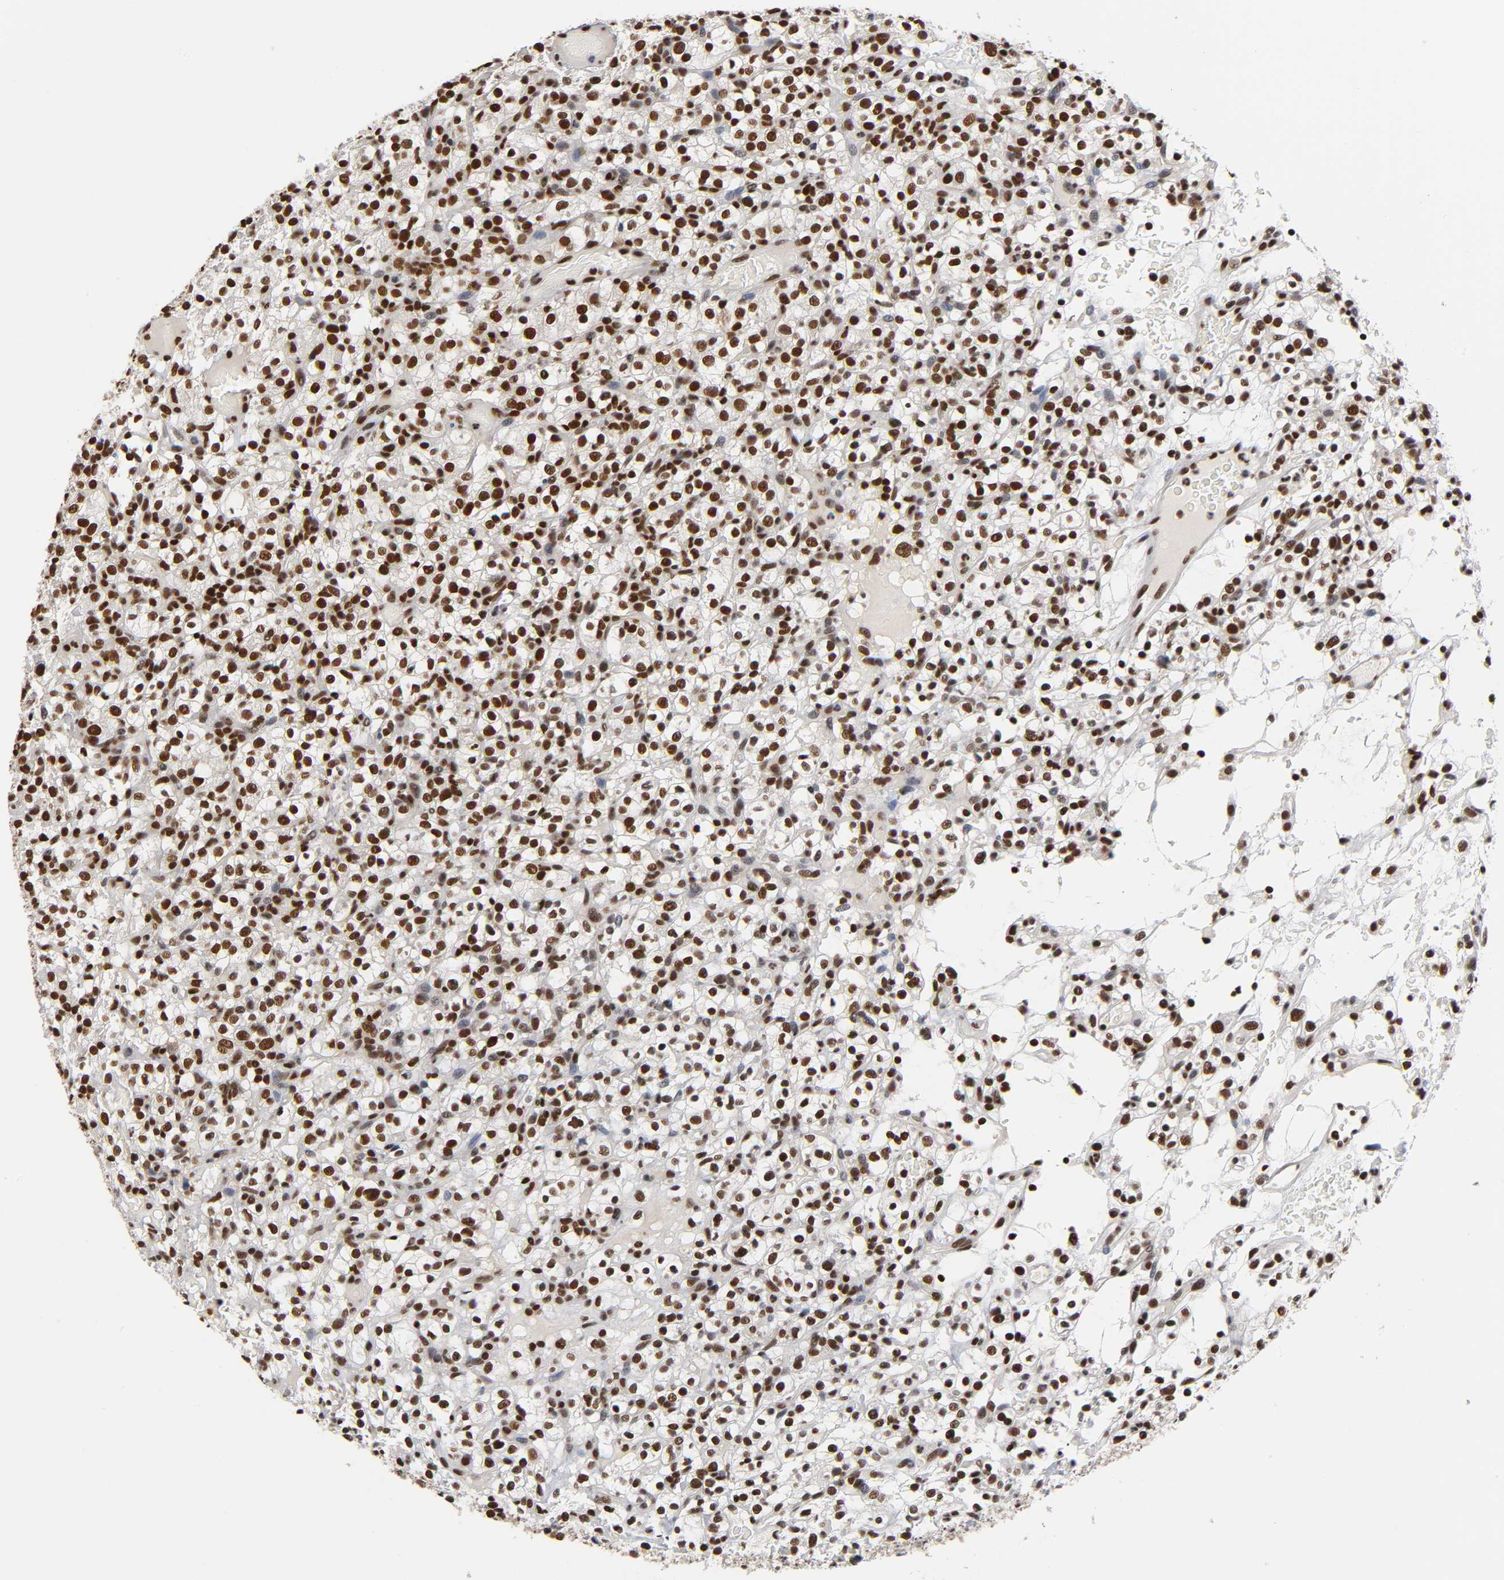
{"staining": {"intensity": "strong", "quantity": ">75%", "location": "nuclear"}, "tissue": "renal cancer", "cell_type": "Tumor cells", "image_type": "cancer", "snomed": [{"axis": "morphology", "description": "Normal tissue, NOS"}, {"axis": "morphology", "description": "Adenocarcinoma, NOS"}, {"axis": "topography", "description": "Kidney"}], "caption": "Renal cancer (adenocarcinoma) stained with a brown dye displays strong nuclear positive expression in about >75% of tumor cells.", "gene": "ILKAP", "patient": {"sex": "female", "age": 72}}